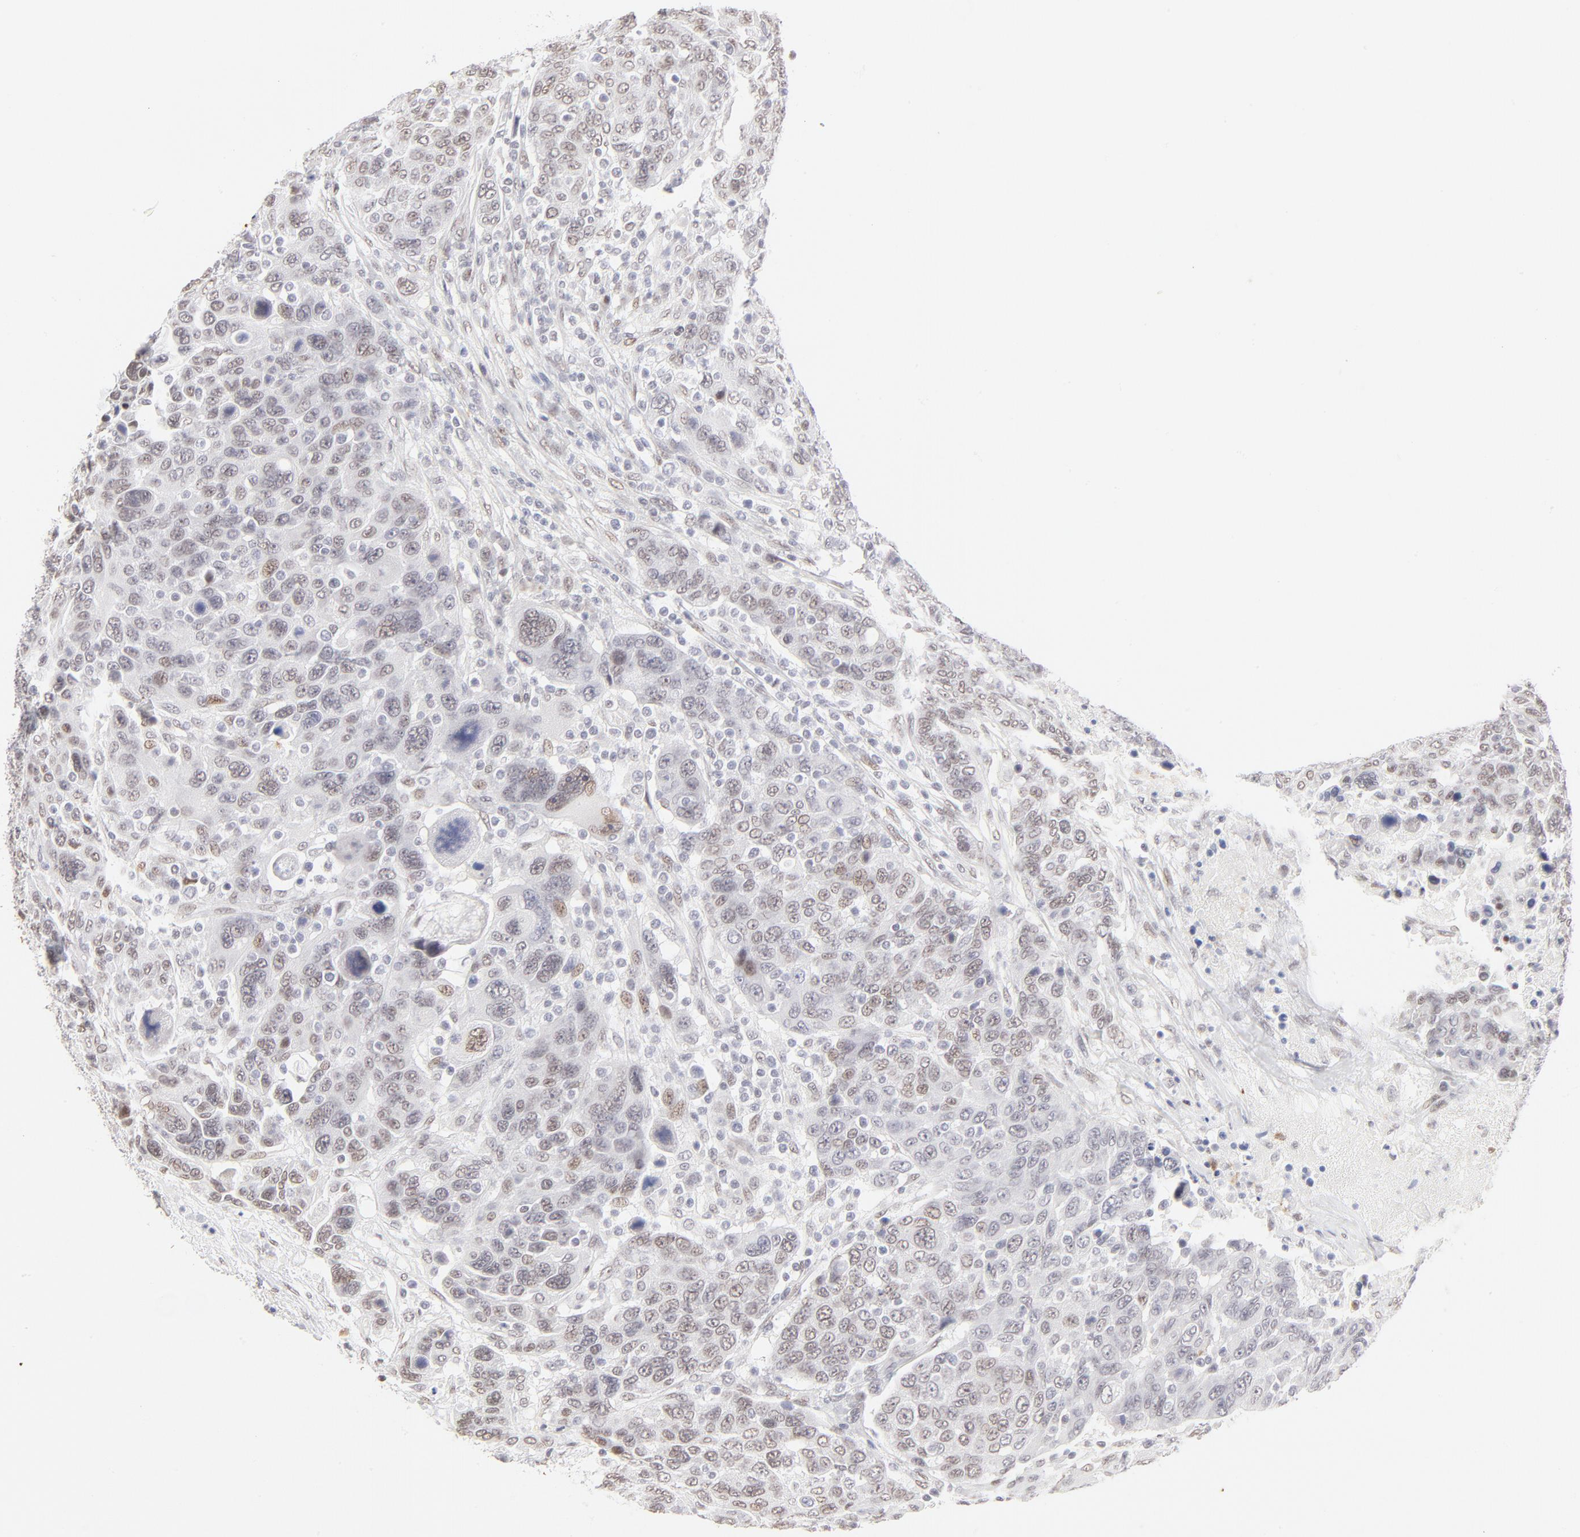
{"staining": {"intensity": "weak", "quantity": "<25%", "location": "nuclear"}, "tissue": "breast cancer", "cell_type": "Tumor cells", "image_type": "cancer", "snomed": [{"axis": "morphology", "description": "Duct carcinoma"}, {"axis": "topography", "description": "Breast"}], "caption": "This is a photomicrograph of immunohistochemistry (IHC) staining of breast infiltrating ductal carcinoma, which shows no staining in tumor cells. Brightfield microscopy of IHC stained with DAB (brown) and hematoxylin (blue), captured at high magnification.", "gene": "PBX1", "patient": {"sex": "female", "age": 37}}